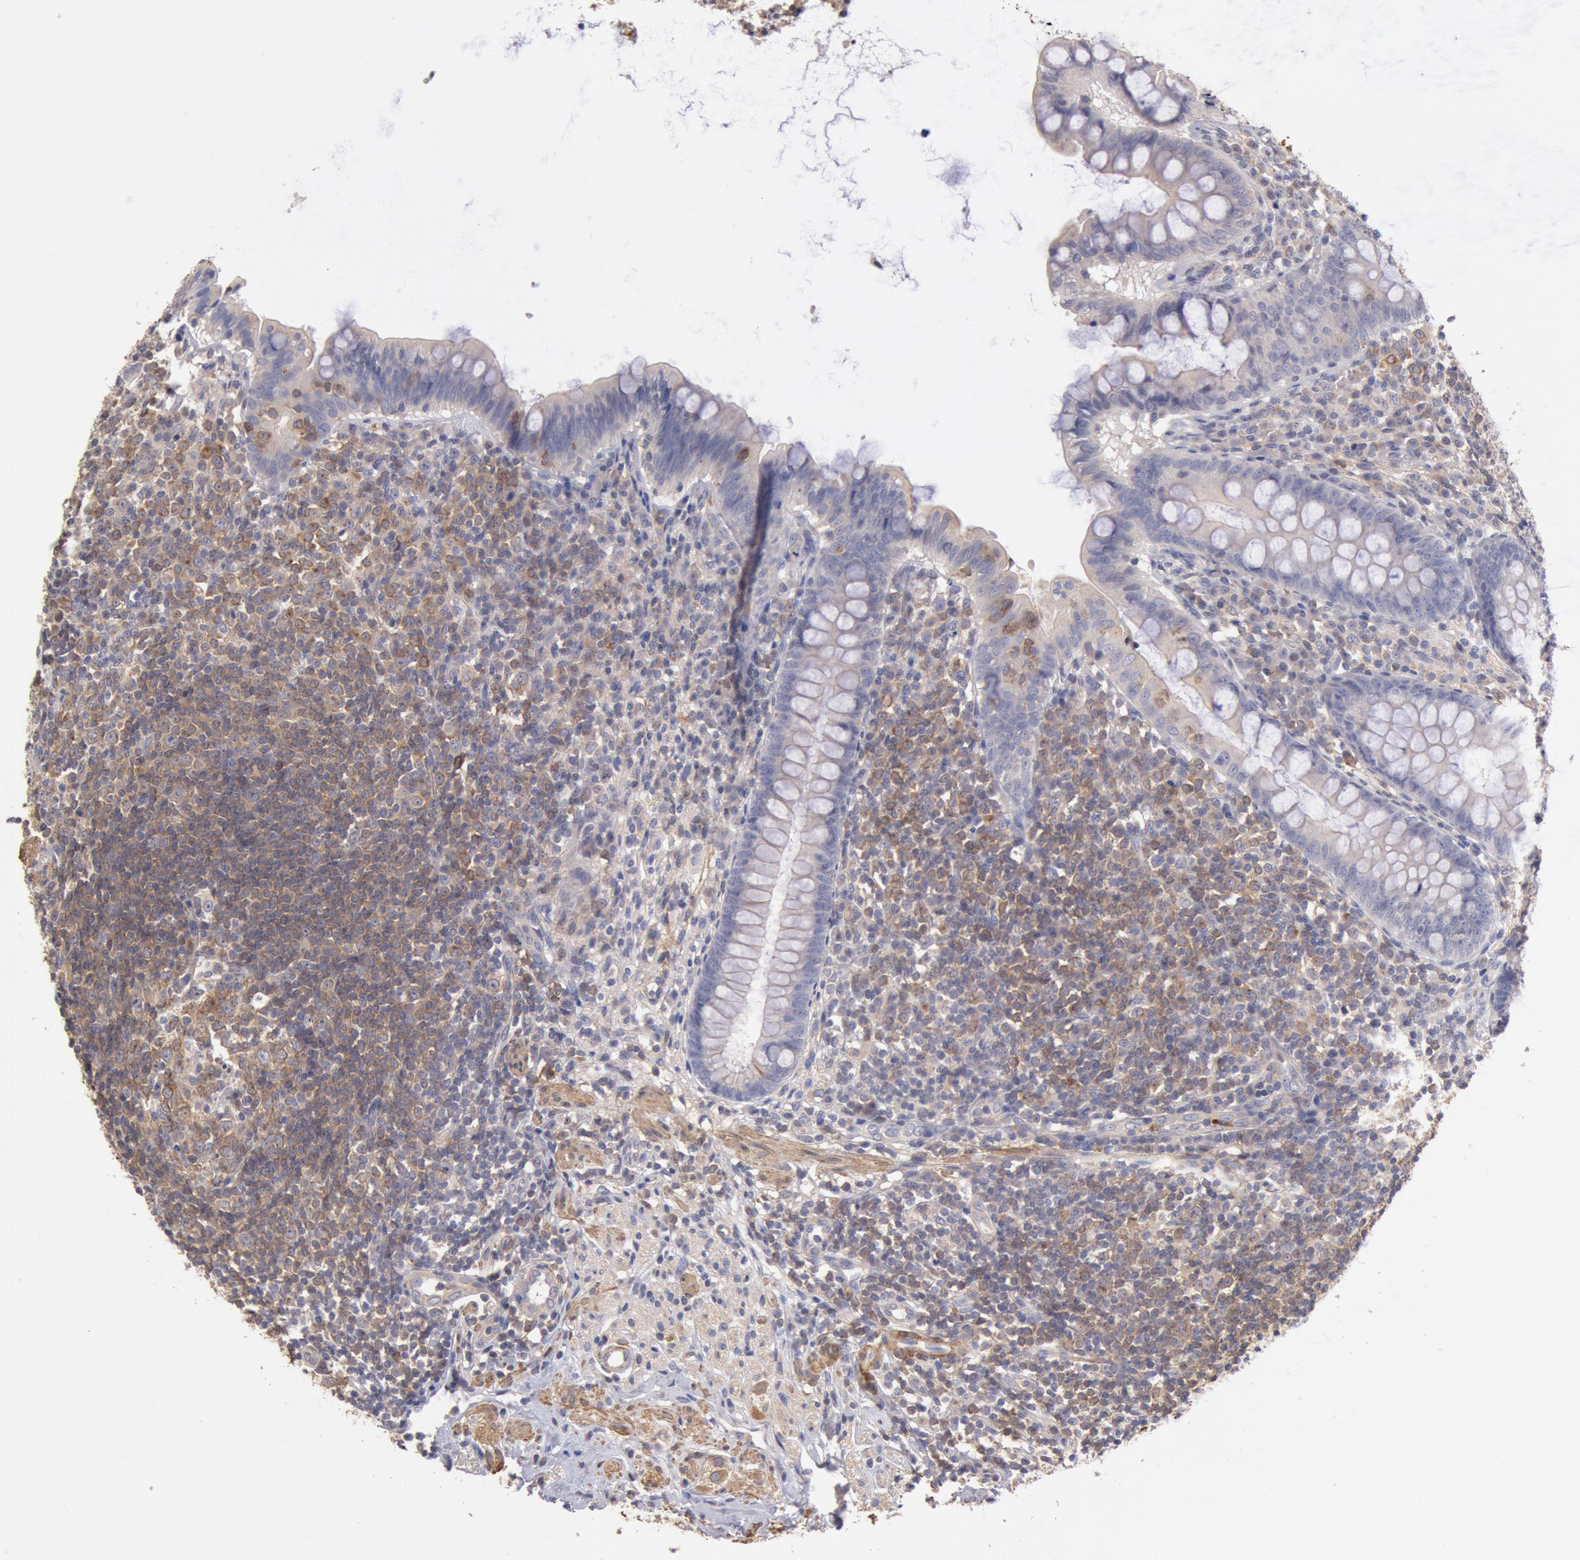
{"staining": {"intensity": "weak", "quantity": ">75%", "location": "cytoplasmic/membranous"}, "tissue": "appendix", "cell_type": "Glandular cells", "image_type": "normal", "snomed": [{"axis": "morphology", "description": "Normal tissue, NOS"}, {"axis": "topography", "description": "Appendix"}], "caption": "Glandular cells demonstrate weak cytoplasmic/membranous staining in about >75% of cells in unremarkable appendix. (DAB IHC, brown staining for protein, blue staining for nuclei).", "gene": "TMED8", "patient": {"sex": "female", "age": 66}}